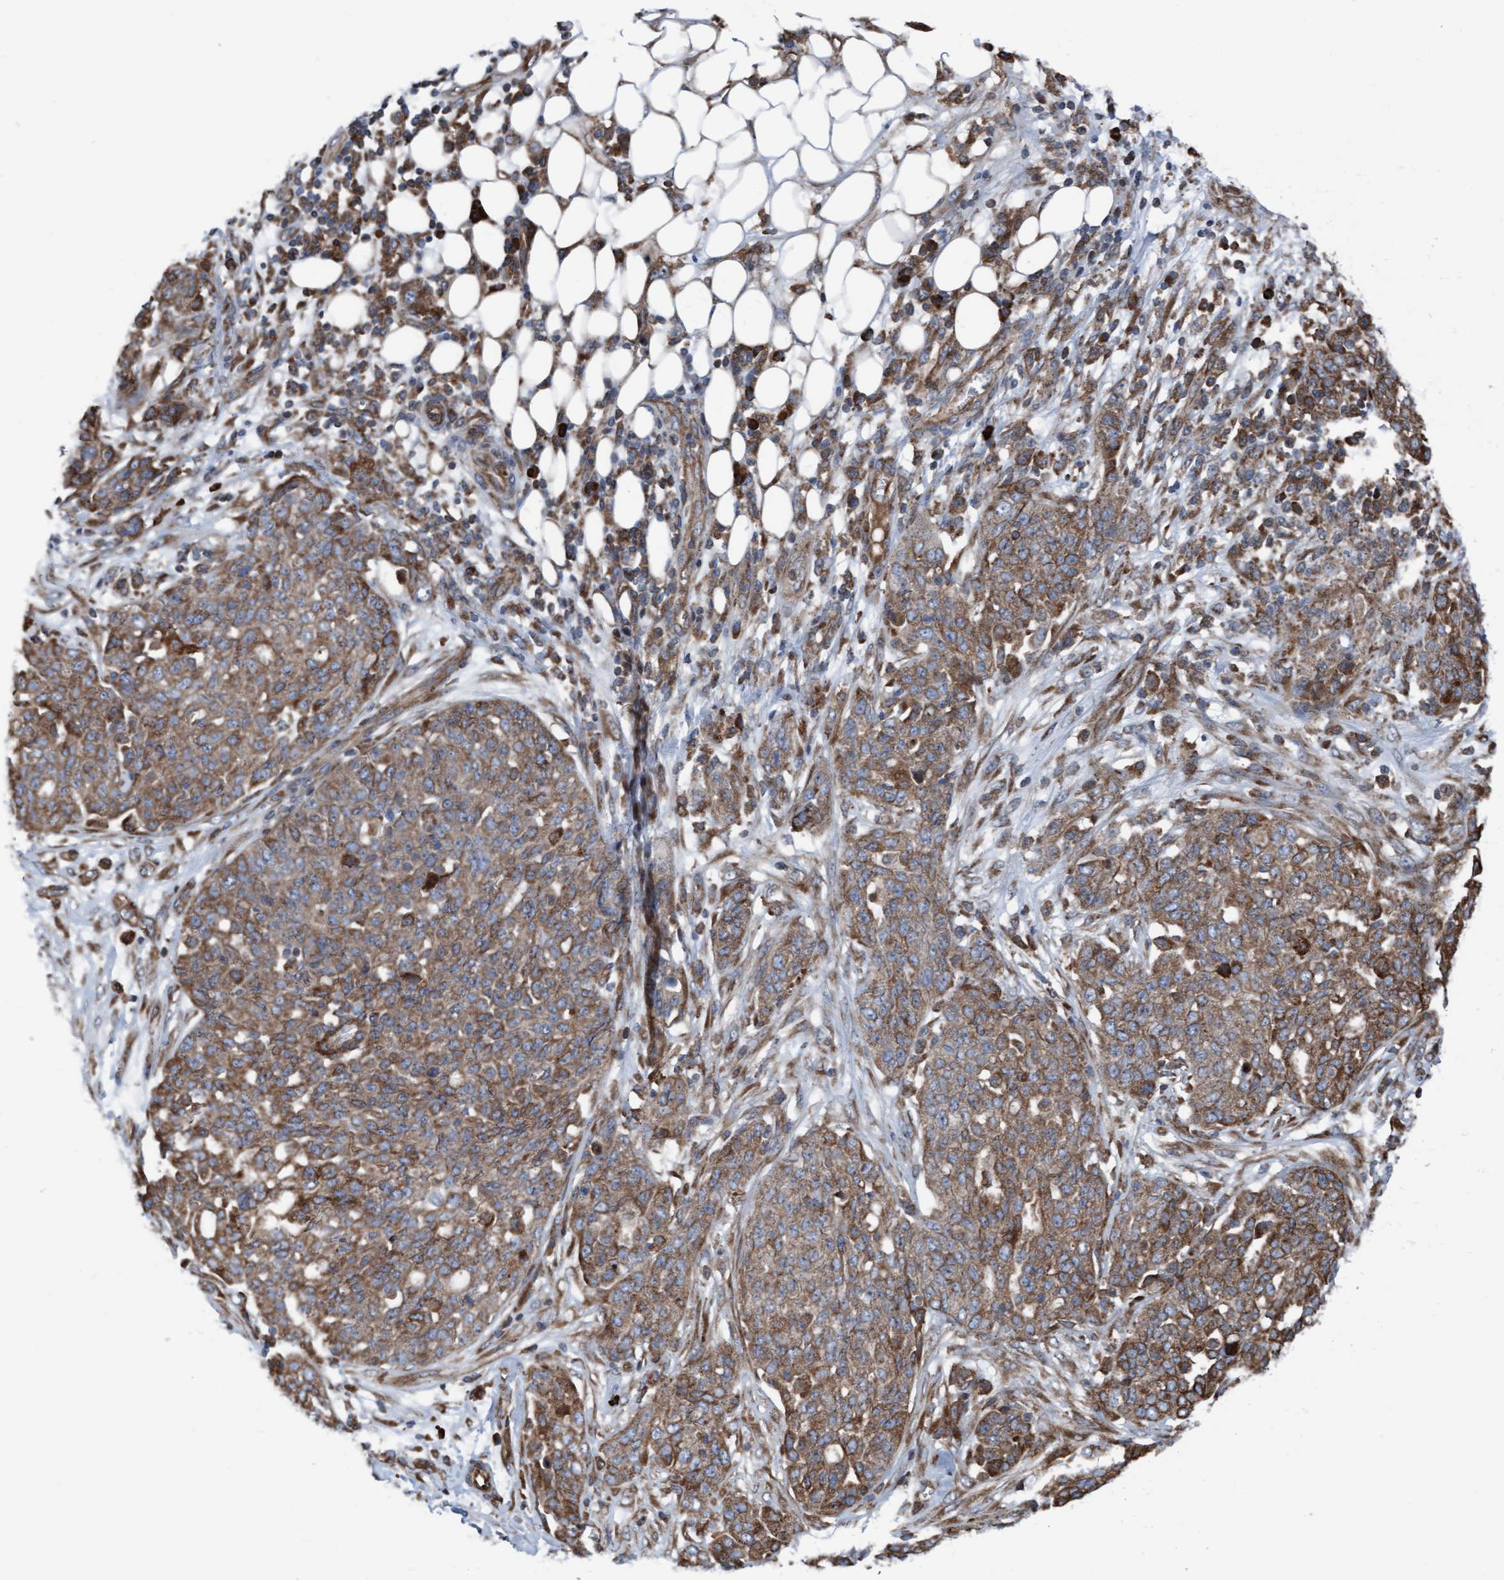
{"staining": {"intensity": "moderate", "quantity": ">75%", "location": "cytoplasmic/membranous"}, "tissue": "ovarian cancer", "cell_type": "Tumor cells", "image_type": "cancer", "snomed": [{"axis": "morphology", "description": "Cystadenocarcinoma, serous, NOS"}, {"axis": "topography", "description": "Soft tissue"}, {"axis": "topography", "description": "Ovary"}], "caption": "An image of ovarian cancer stained for a protein demonstrates moderate cytoplasmic/membranous brown staining in tumor cells.", "gene": "RAP1GAP2", "patient": {"sex": "female", "age": 57}}